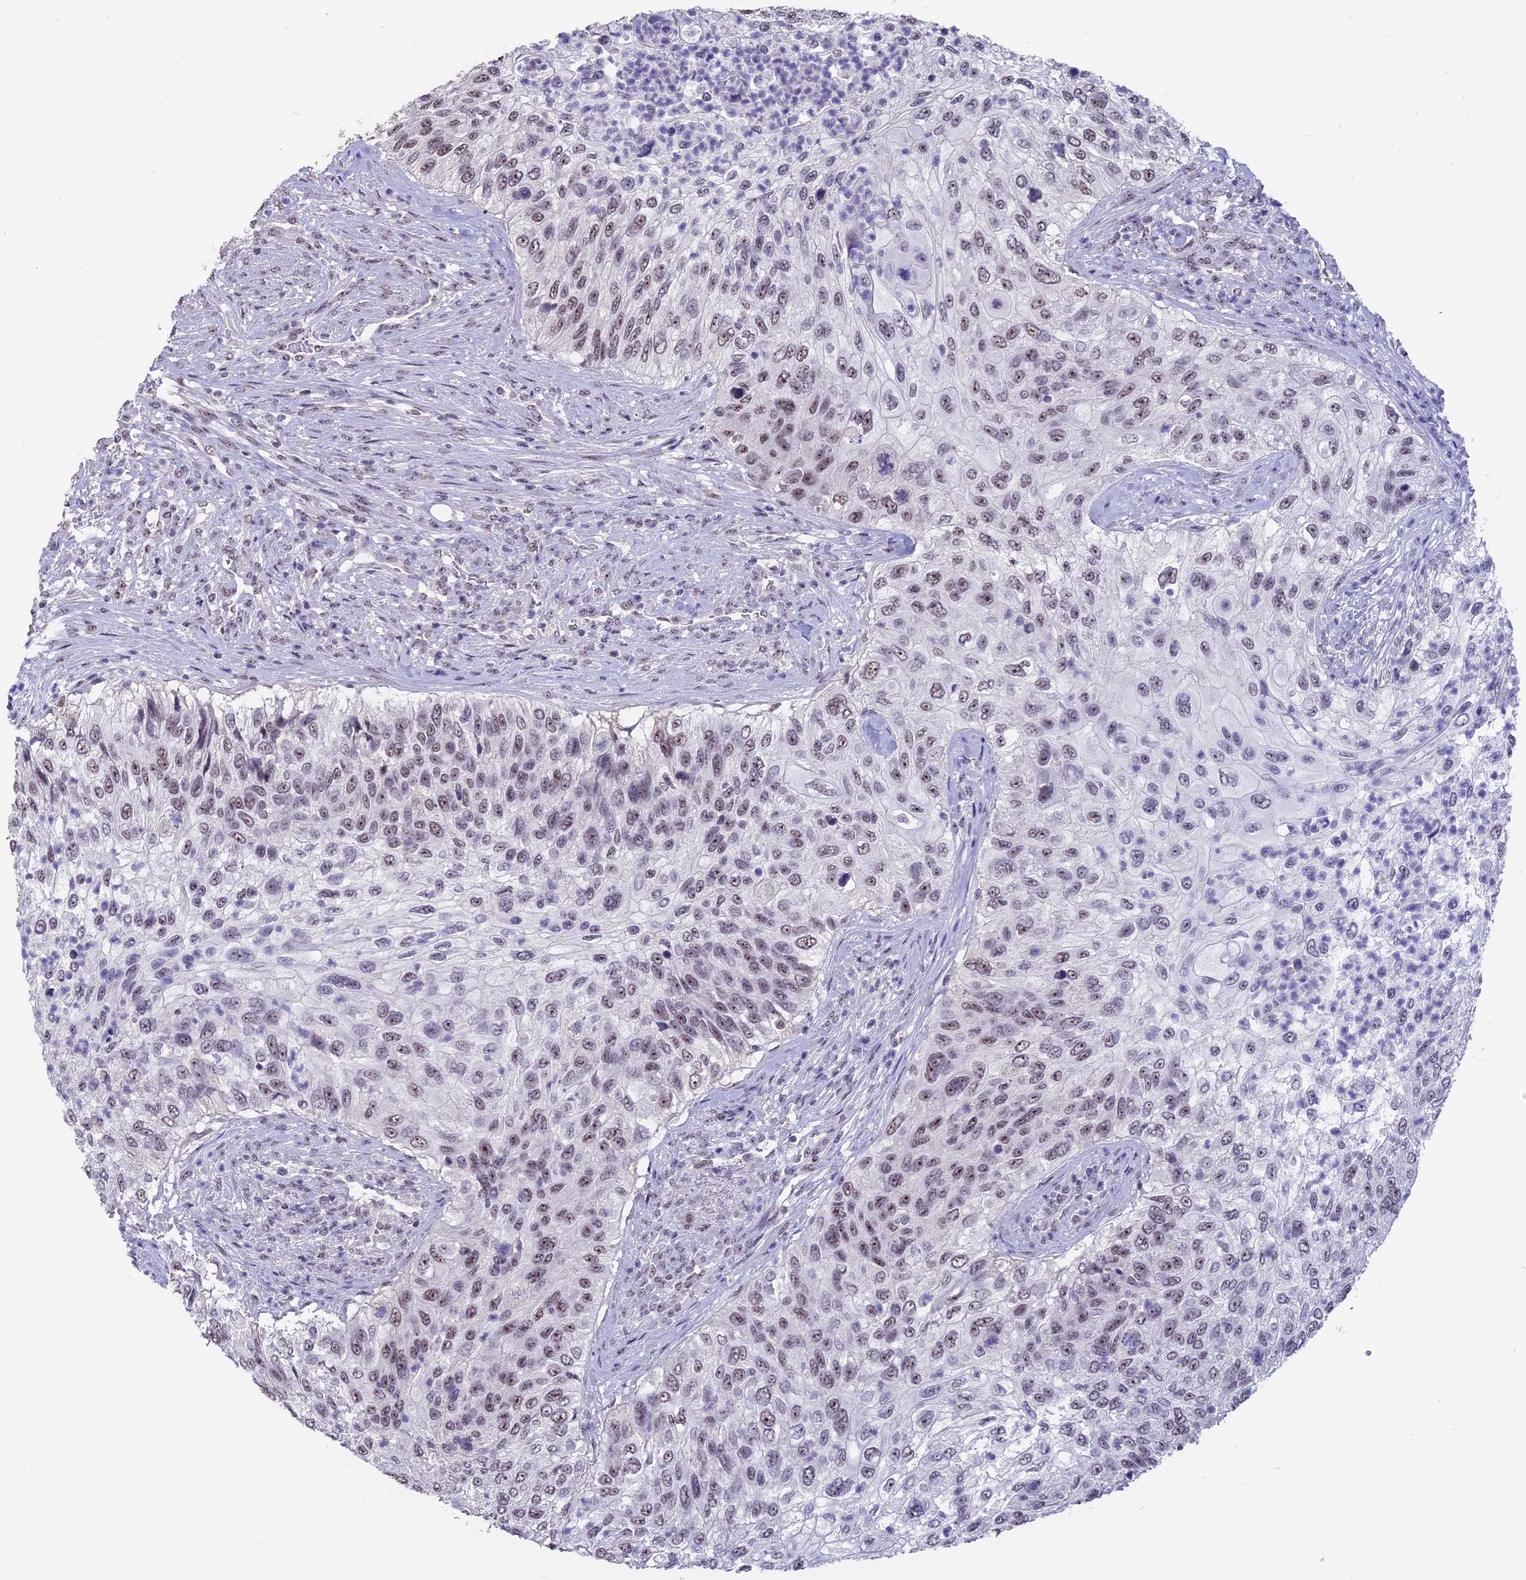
{"staining": {"intensity": "weak", "quantity": "25%-75%", "location": "nuclear"}, "tissue": "urothelial cancer", "cell_type": "Tumor cells", "image_type": "cancer", "snomed": [{"axis": "morphology", "description": "Urothelial carcinoma, High grade"}, {"axis": "topography", "description": "Urinary bladder"}], "caption": "The histopathology image exhibits a brown stain indicating the presence of a protein in the nuclear of tumor cells in urothelial cancer. (DAB IHC with brightfield microscopy, high magnification).", "gene": "SETD2", "patient": {"sex": "female", "age": 60}}